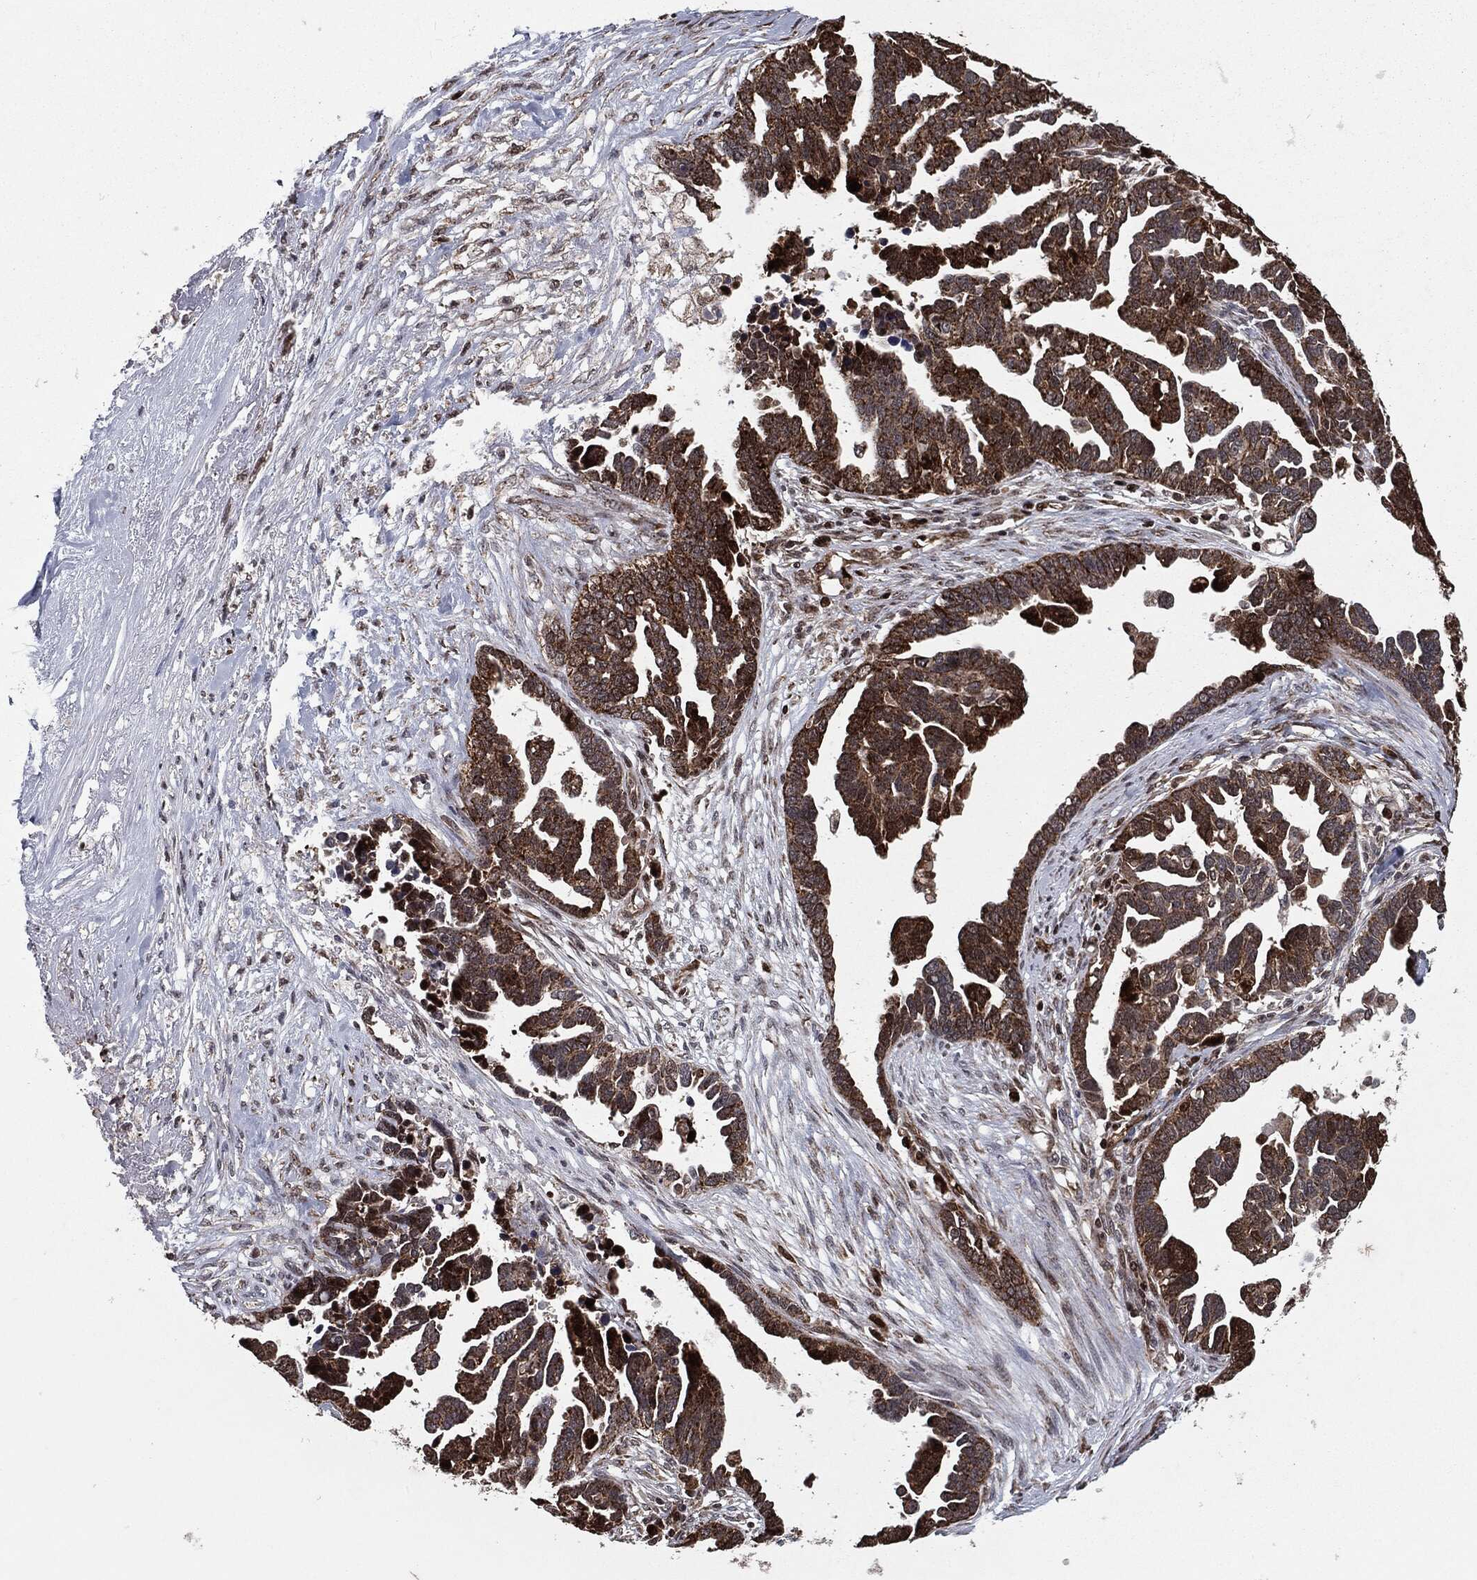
{"staining": {"intensity": "strong", "quantity": ">75%", "location": "cytoplasmic/membranous"}, "tissue": "ovarian cancer", "cell_type": "Tumor cells", "image_type": "cancer", "snomed": [{"axis": "morphology", "description": "Cystadenocarcinoma, serous, NOS"}, {"axis": "topography", "description": "Ovary"}], "caption": "Protein staining of ovarian cancer (serous cystadenocarcinoma) tissue shows strong cytoplasmic/membranous expression in approximately >75% of tumor cells.", "gene": "CHCHD2", "patient": {"sex": "female", "age": 54}}